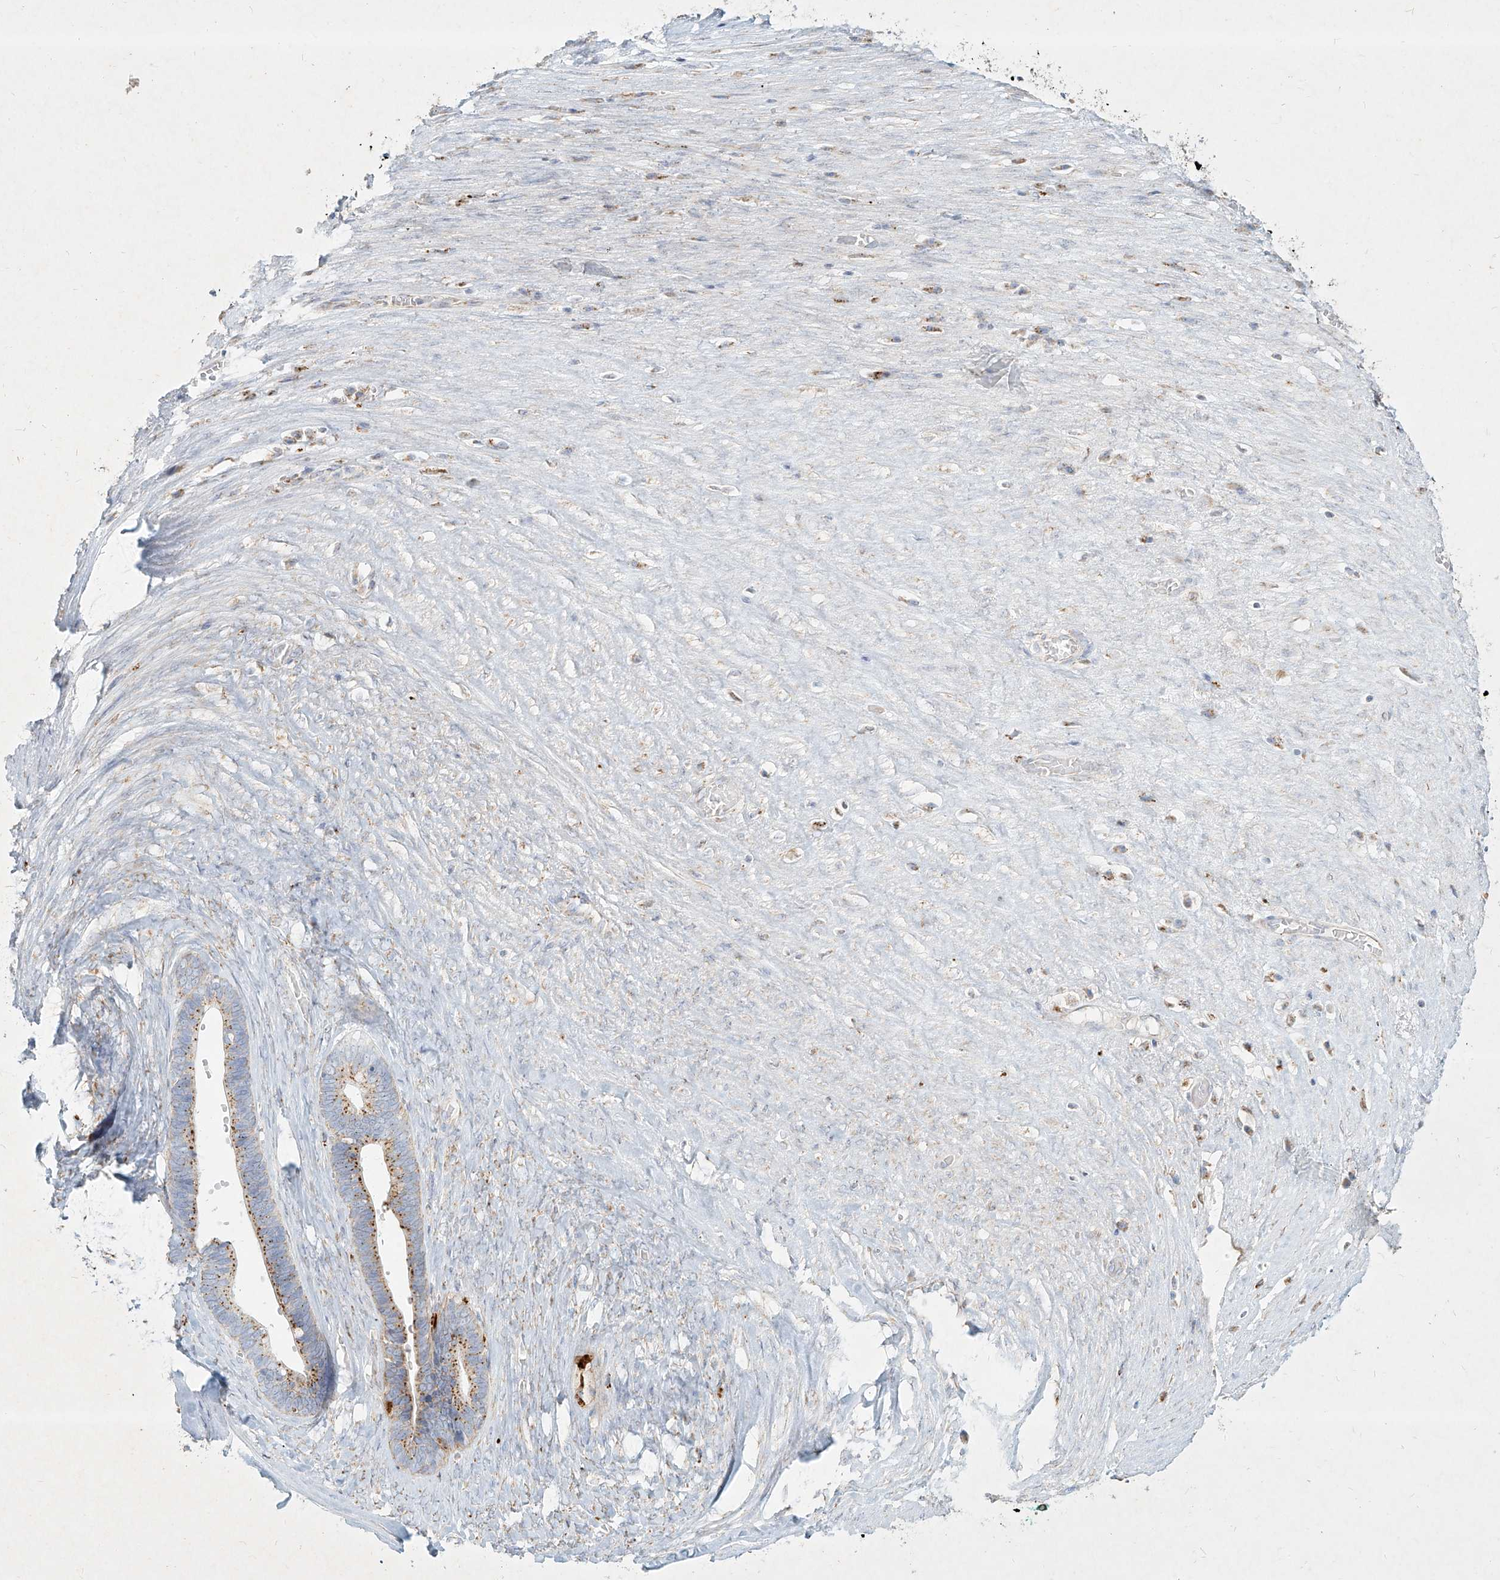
{"staining": {"intensity": "moderate", "quantity": "<25%", "location": "cytoplasmic/membranous"}, "tissue": "ovarian cancer", "cell_type": "Tumor cells", "image_type": "cancer", "snomed": [{"axis": "morphology", "description": "Cystadenocarcinoma, serous, NOS"}, {"axis": "topography", "description": "Ovary"}], "caption": "This is an image of immunohistochemistry (IHC) staining of ovarian serous cystadenocarcinoma, which shows moderate expression in the cytoplasmic/membranous of tumor cells.", "gene": "MTX2", "patient": {"sex": "female", "age": 56}}